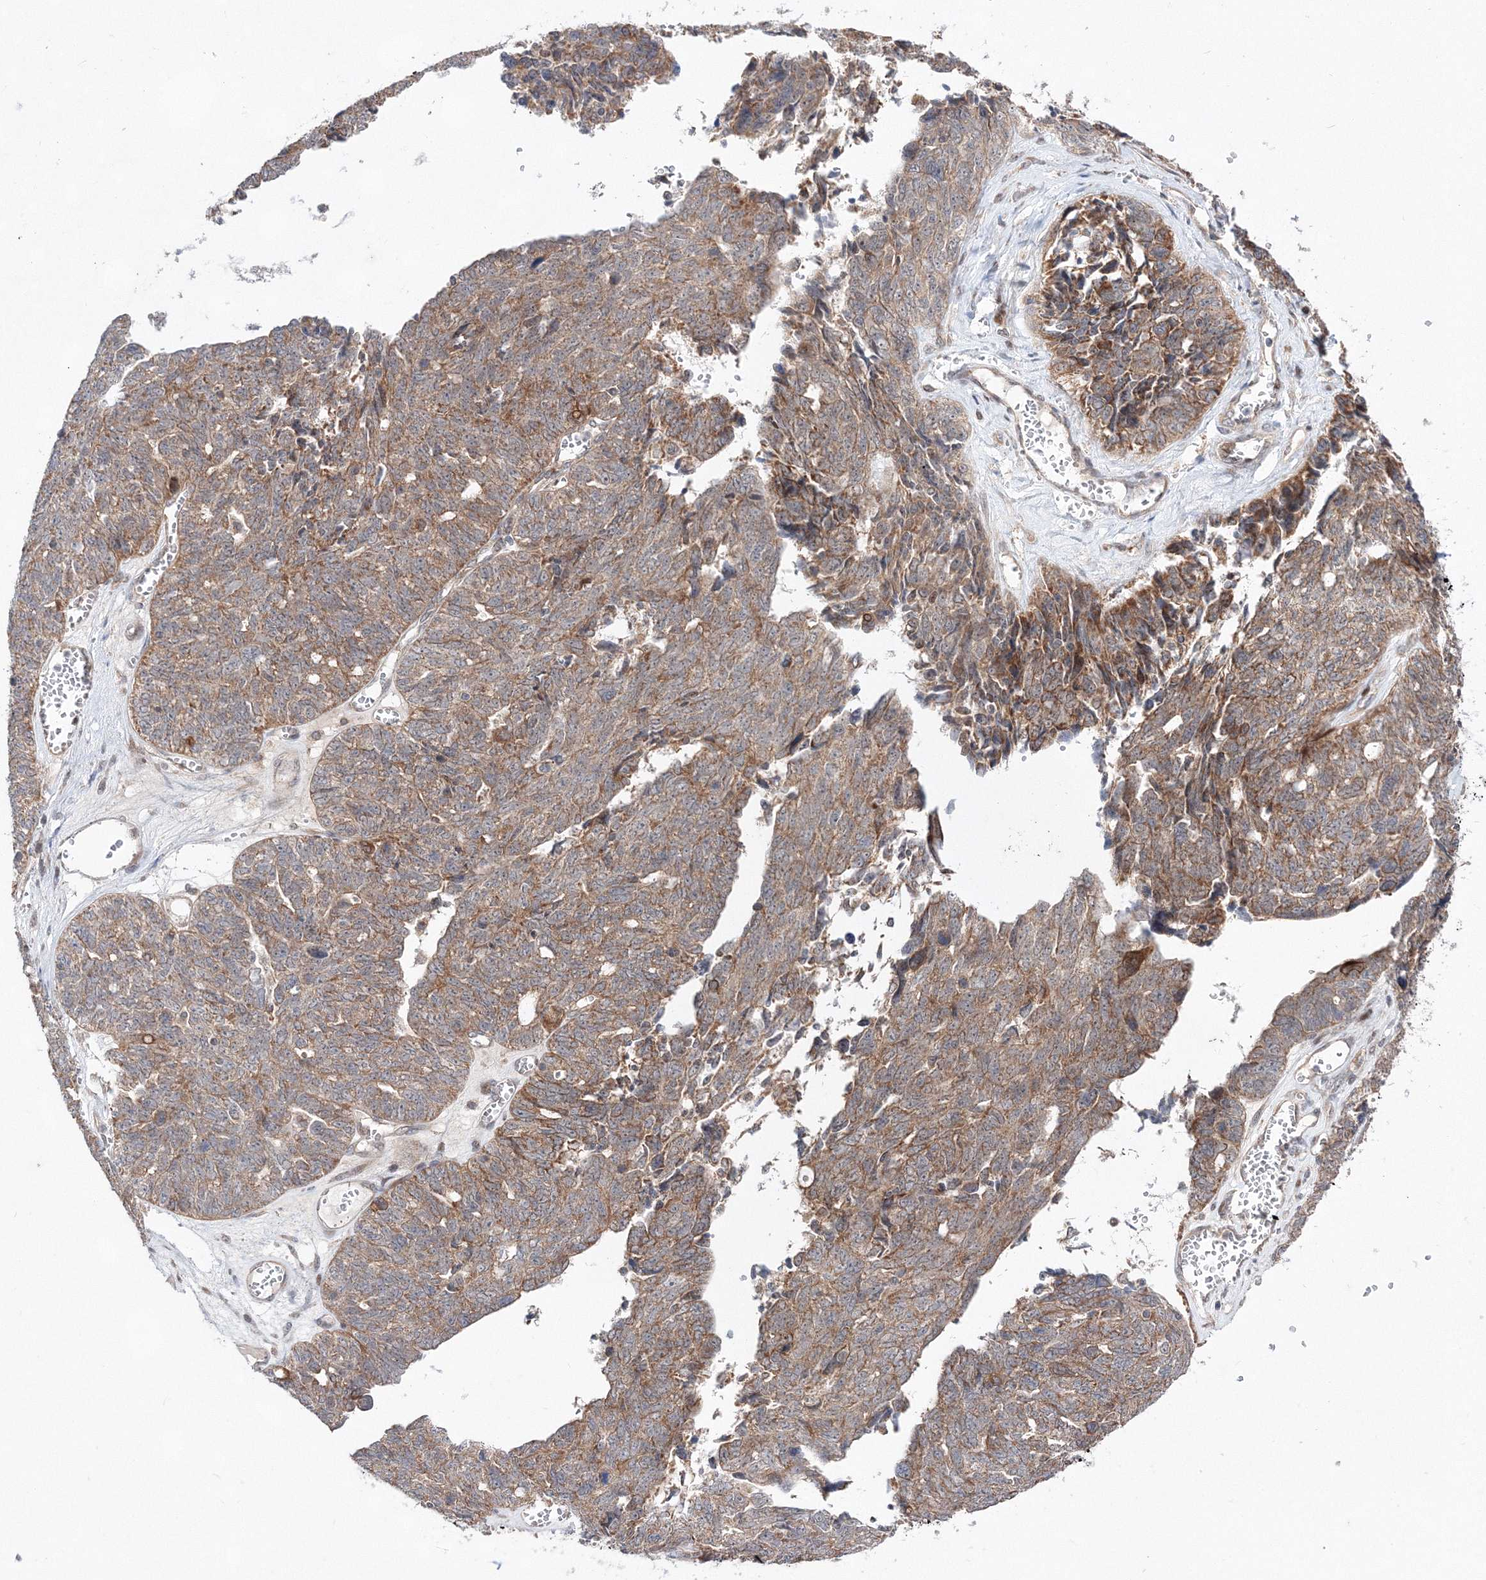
{"staining": {"intensity": "moderate", "quantity": ">75%", "location": "cytoplasmic/membranous"}, "tissue": "ovarian cancer", "cell_type": "Tumor cells", "image_type": "cancer", "snomed": [{"axis": "morphology", "description": "Cystadenocarcinoma, serous, NOS"}, {"axis": "topography", "description": "Ovary"}], "caption": "Ovarian cancer stained with DAB (3,3'-diaminobenzidine) immunohistochemistry shows medium levels of moderate cytoplasmic/membranous positivity in about >75% of tumor cells.", "gene": "DALRD3", "patient": {"sex": "female", "age": 79}}